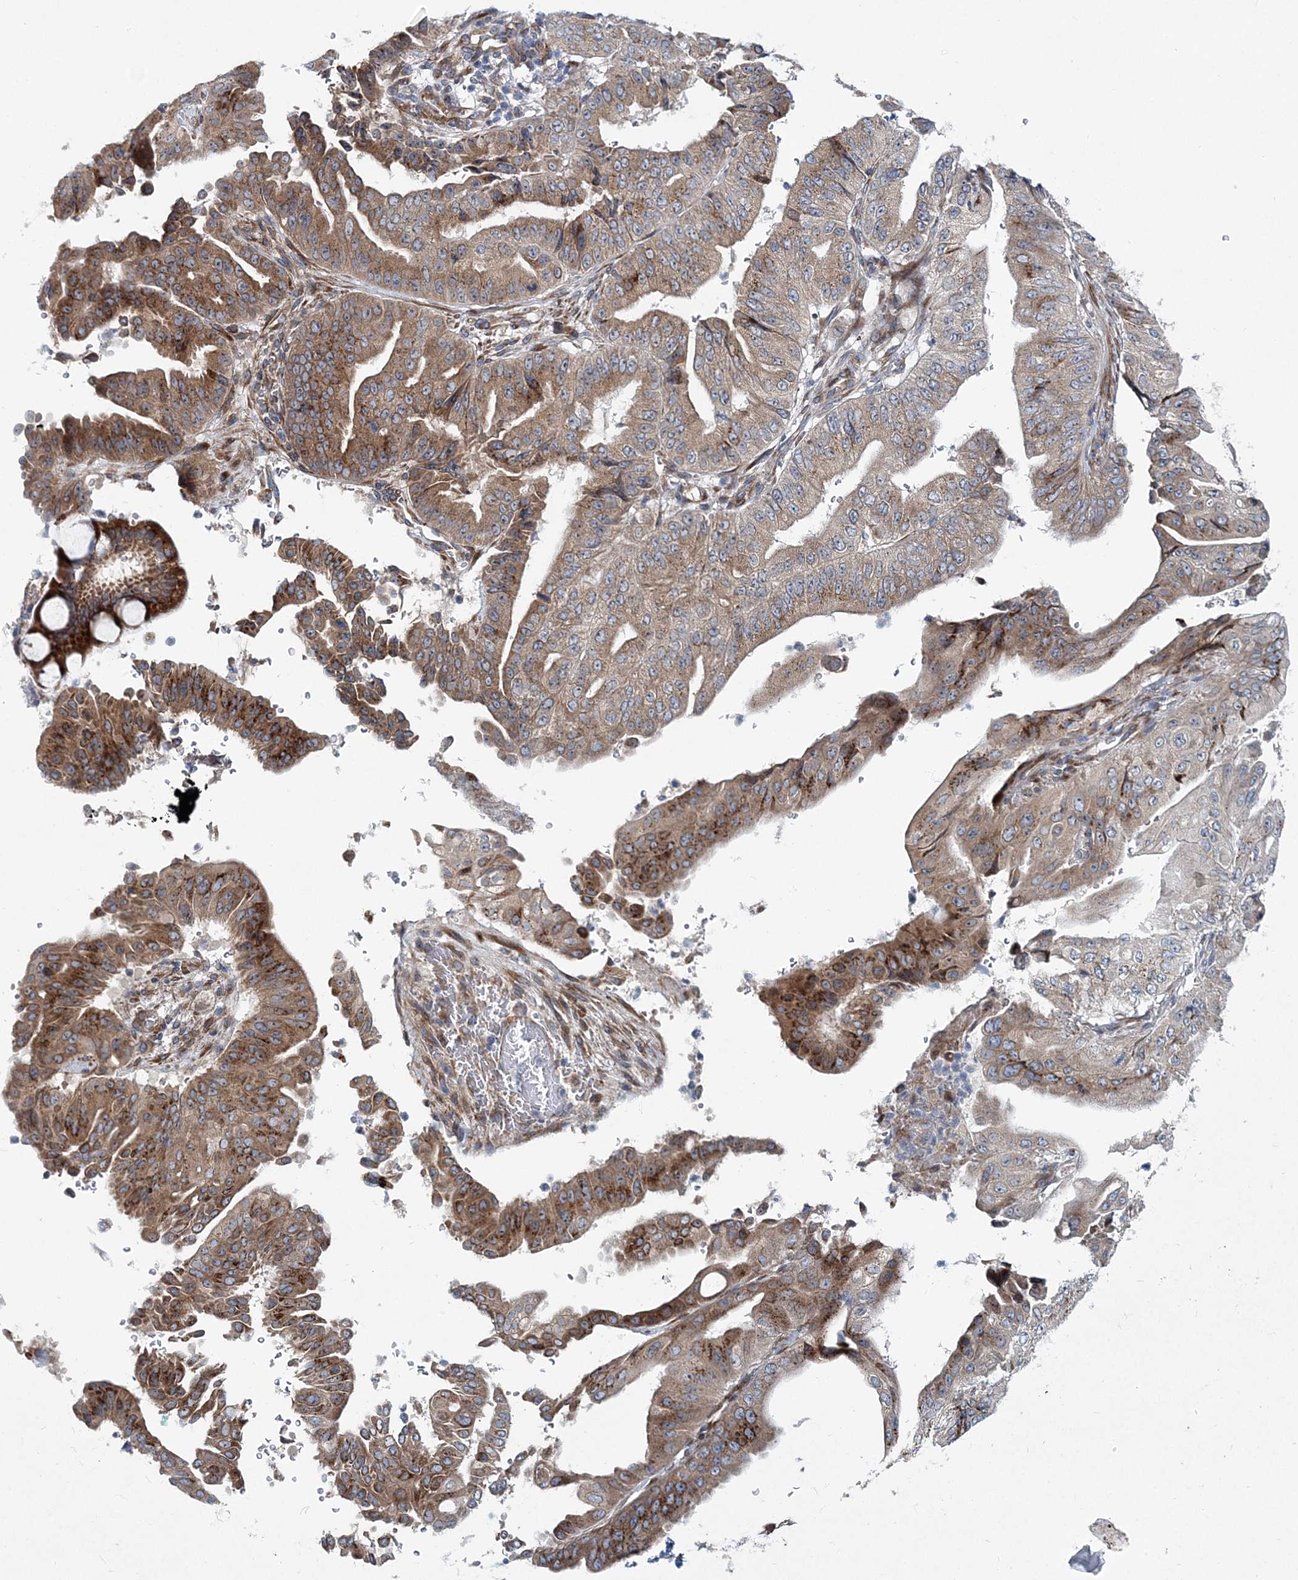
{"staining": {"intensity": "strong", "quantity": "25%-75%", "location": "cytoplasmic/membranous"}, "tissue": "pancreatic cancer", "cell_type": "Tumor cells", "image_type": "cancer", "snomed": [{"axis": "morphology", "description": "Adenocarcinoma, NOS"}, {"axis": "topography", "description": "Pancreas"}], "caption": "Adenocarcinoma (pancreatic) stained for a protein exhibits strong cytoplasmic/membranous positivity in tumor cells.", "gene": "NBAS", "patient": {"sex": "female", "age": 77}}